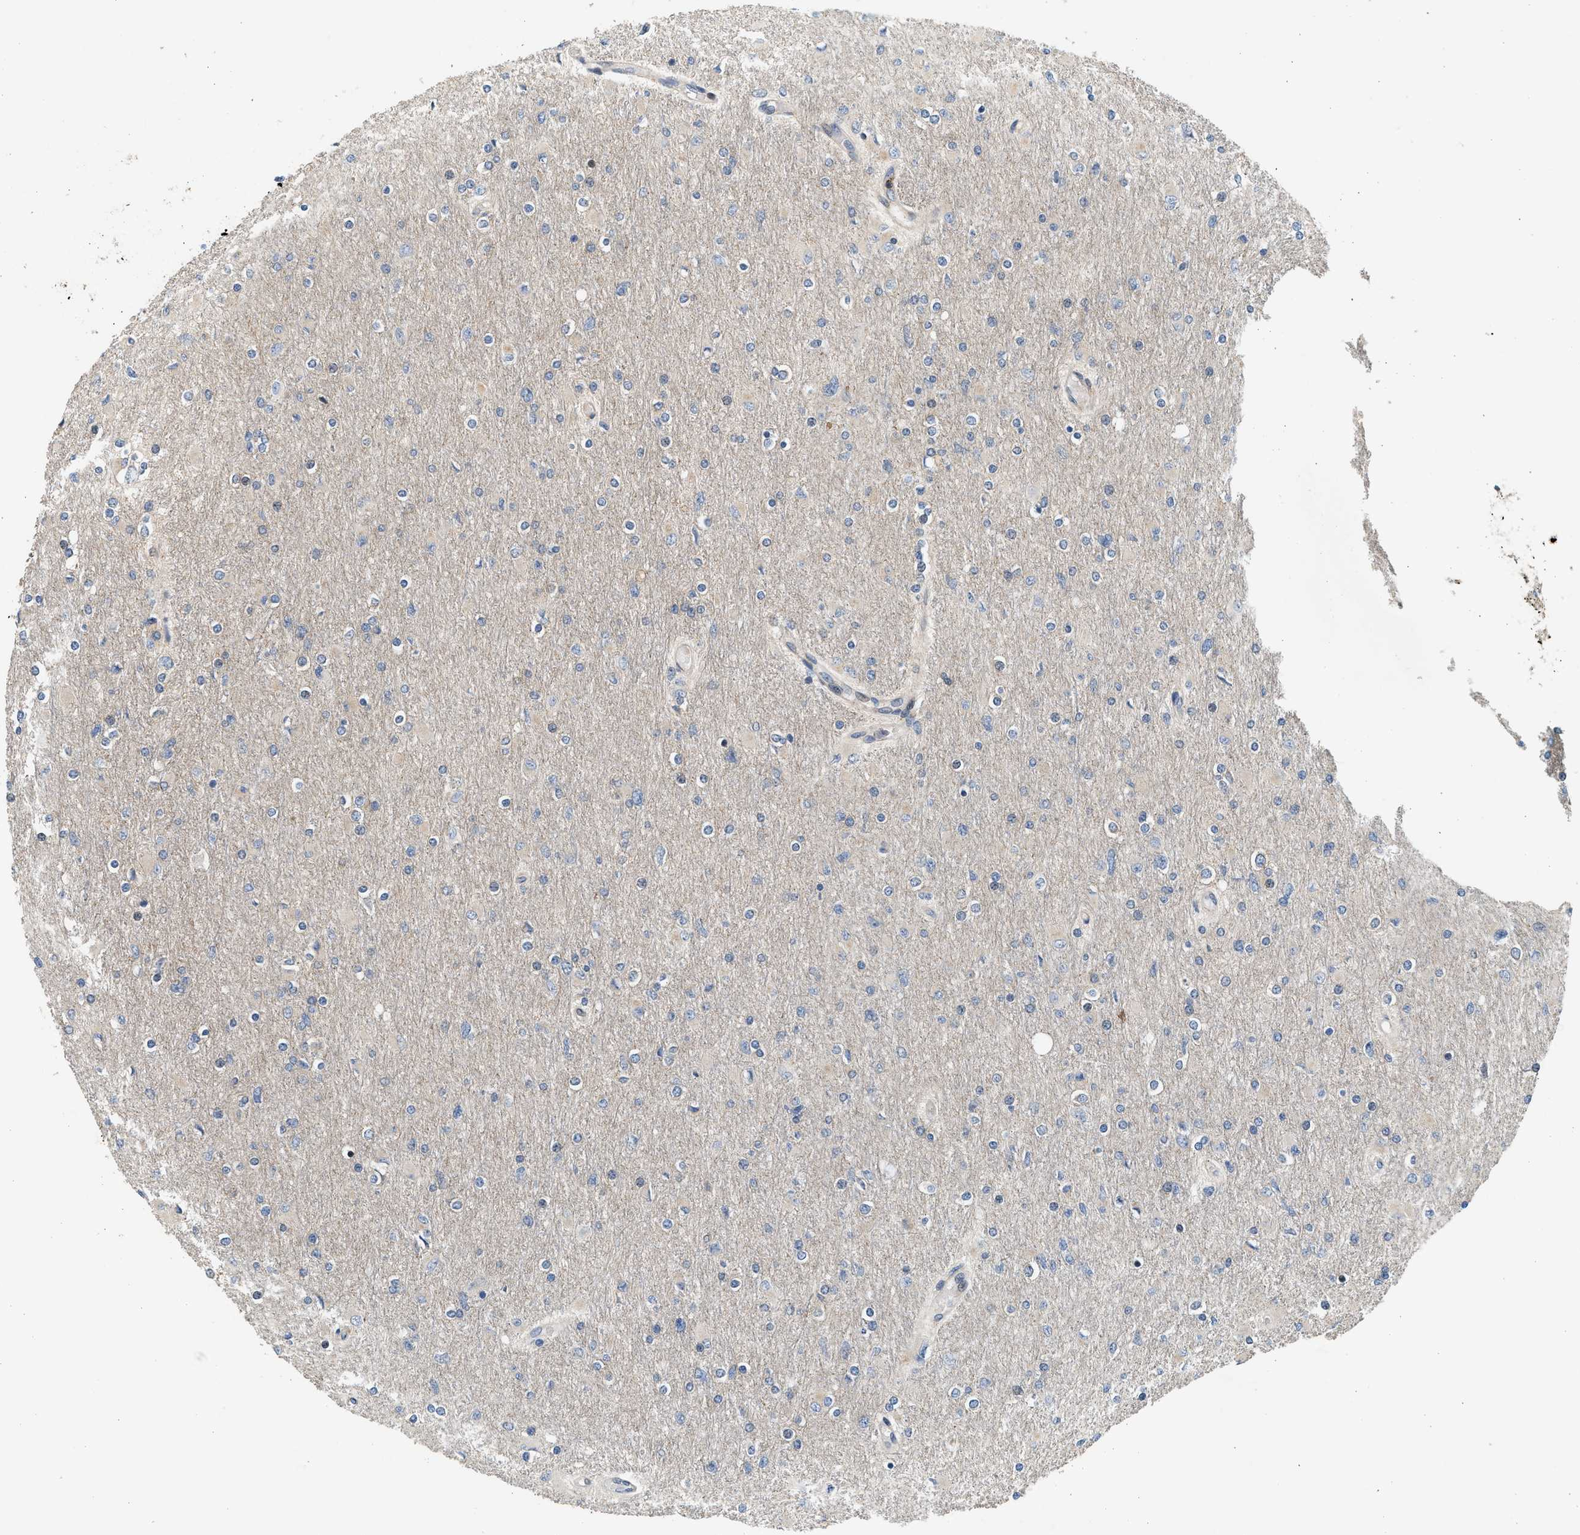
{"staining": {"intensity": "negative", "quantity": "none", "location": "none"}, "tissue": "glioma", "cell_type": "Tumor cells", "image_type": "cancer", "snomed": [{"axis": "morphology", "description": "Glioma, malignant, High grade"}, {"axis": "topography", "description": "Cerebral cortex"}], "caption": "A photomicrograph of human malignant high-grade glioma is negative for staining in tumor cells. (DAB immunohistochemistry visualized using brightfield microscopy, high magnification).", "gene": "NRSN2", "patient": {"sex": "female", "age": 36}}